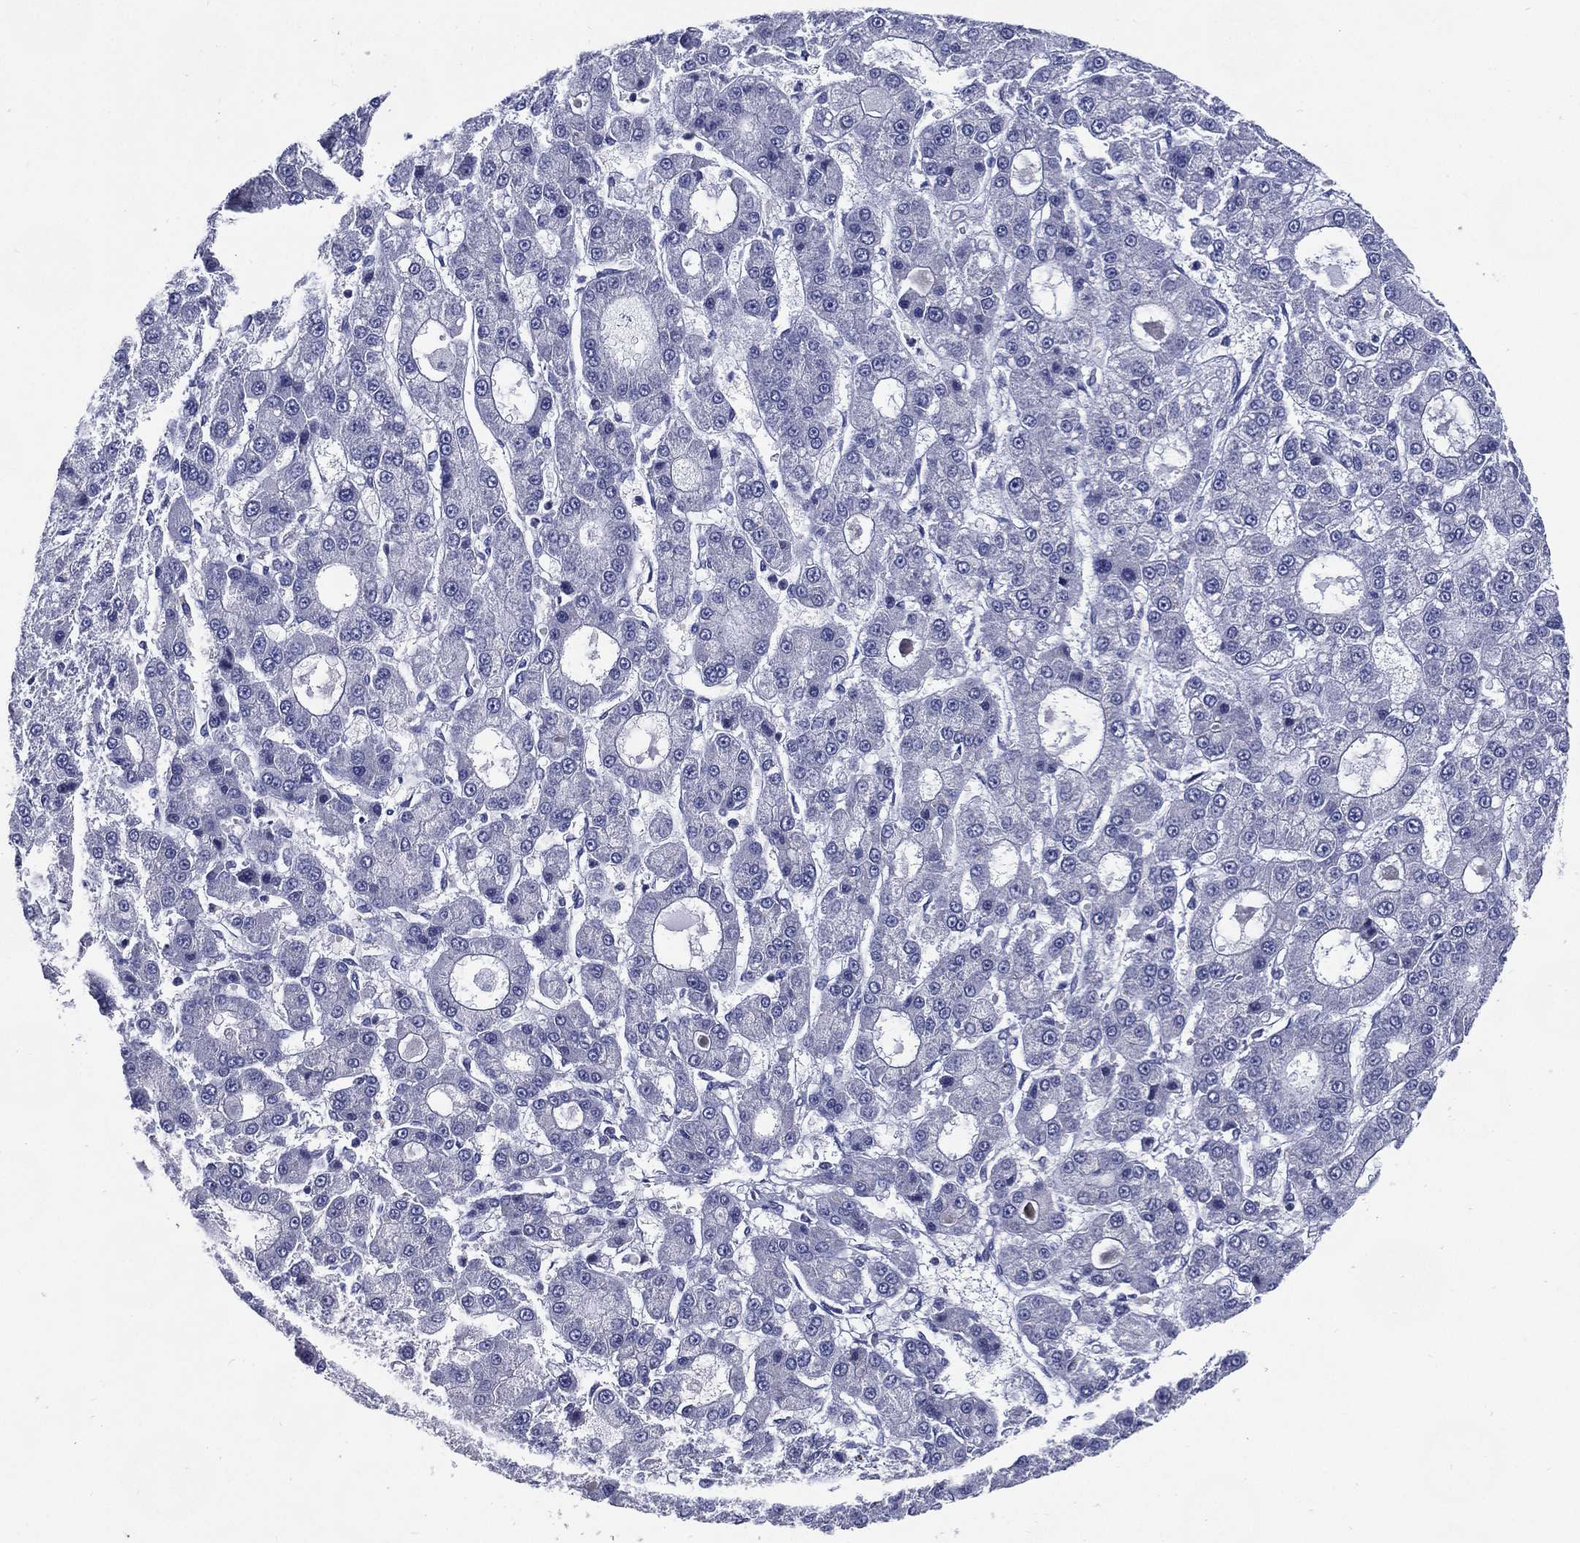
{"staining": {"intensity": "negative", "quantity": "none", "location": "none"}, "tissue": "liver cancer", "cell_type": "Tumor cells", "image_type": "cancer", "snomed": [{"axis": "morphology", "description": "Carcinoma, Hepatocellular, NOS"}, {"axis": "topography", "description": "Liver"}], "caption": "High magnification brightfield microscopy of liver cancer (hepatocellular carcinoma) stained with DAB (3,3'-diaminobenzidine) (brown) and counterstained with hematoxylin (blue): tumor cells show no significant expression. (DAB IHC, high magnification).", "gene": "C19orf18", "patient": {"sex": "male", "age": 70}}